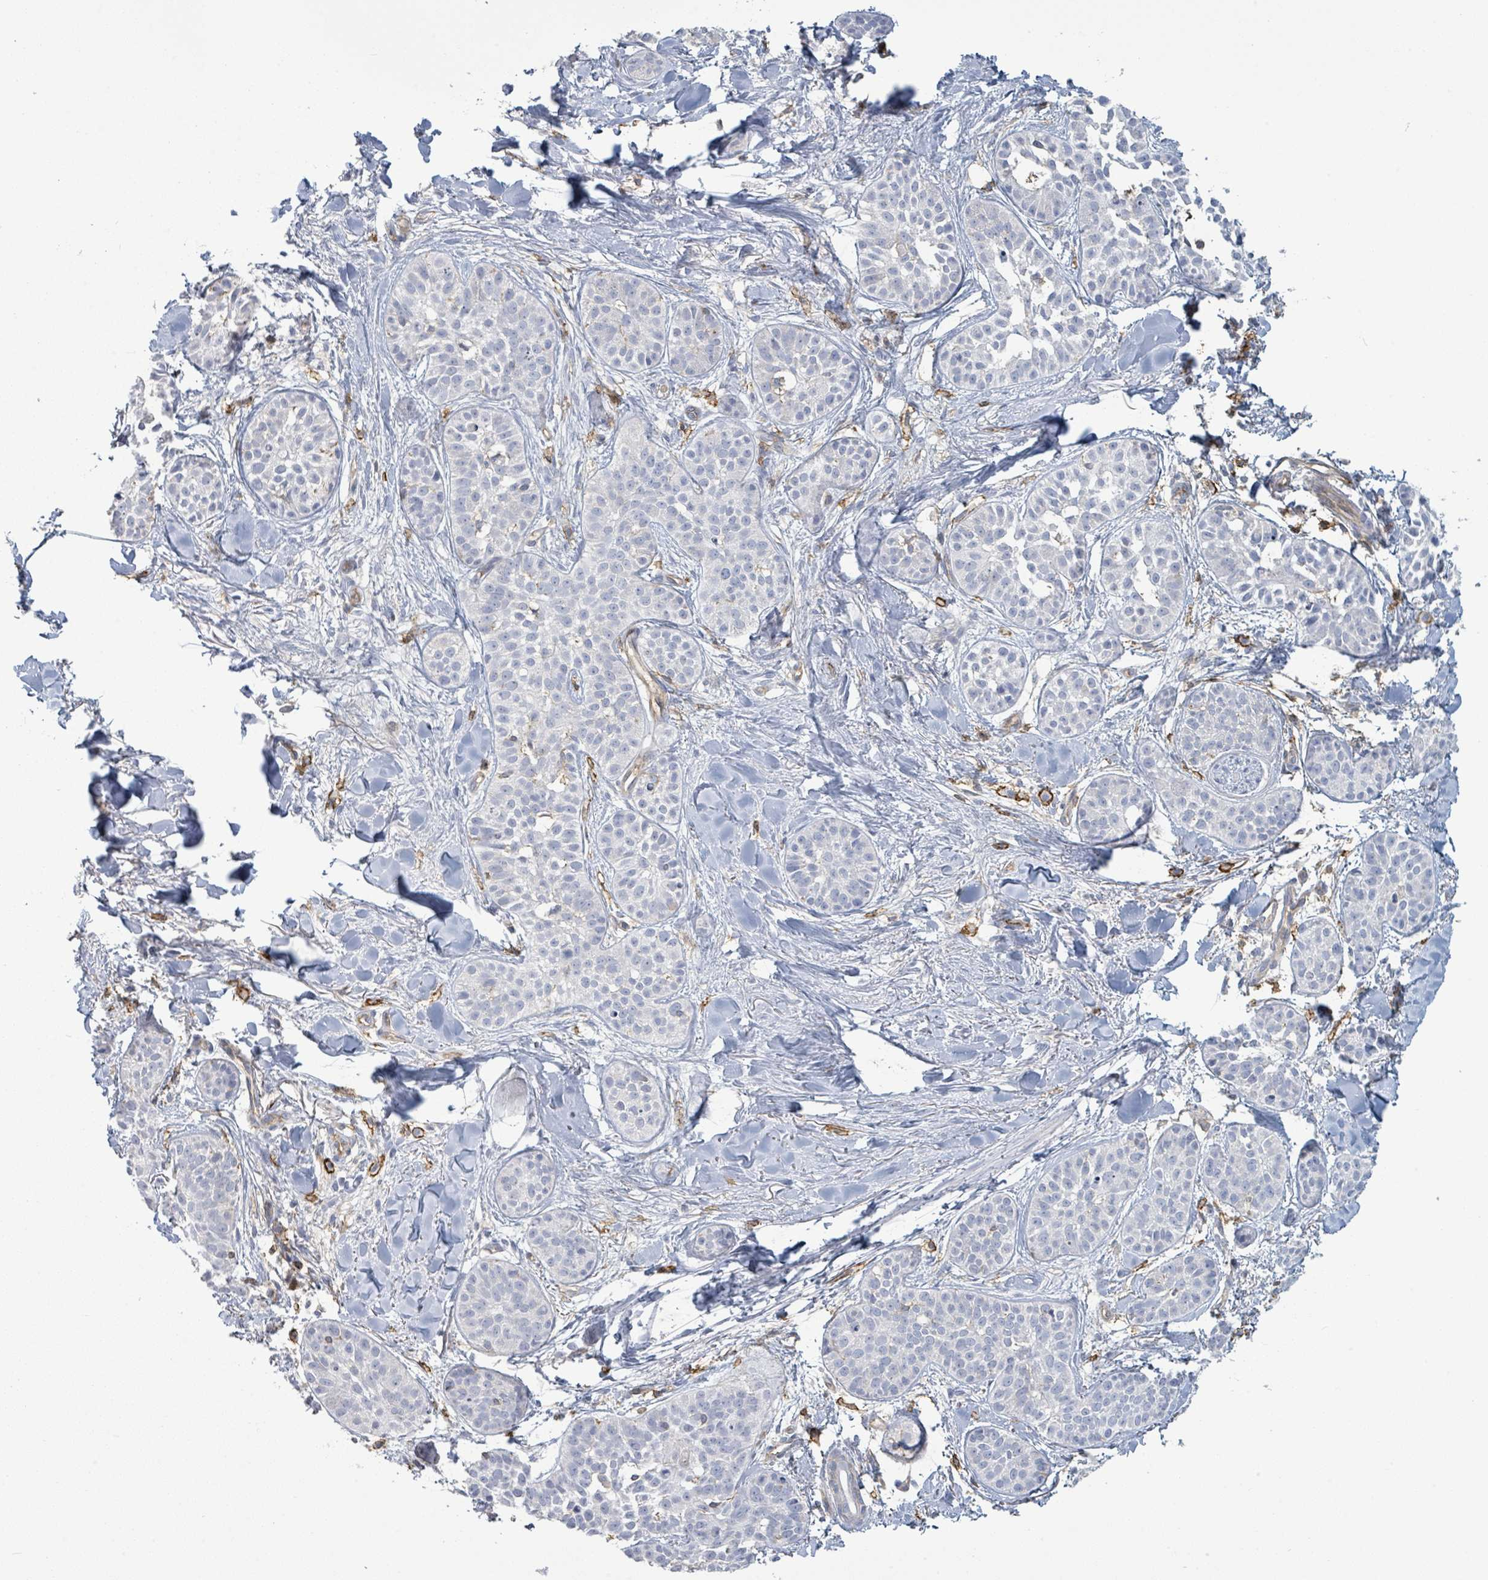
{"staining": {"intensity": "negative", "quantity": "none", "location": "none"}, "tissue": "skin cancer", "cell_type": "Tumor cells", "image_type": "cancer", "snomed": [{"axis": "morphology", "description": "Basal cell carcinoma"}, {"axis": "topography", "description": "Skin"}], "caption": "Immunohistochemistry (IHC) photomicrograph of neoplastic tissue: human basal cell carcinoma (skin) stained with DAB (3,3'-diaminobenzidine) reveals no significant protein positivity in tumor cells.", "gene": "TNFRSF14", "patient": {"sex": "male", "age": 52}}